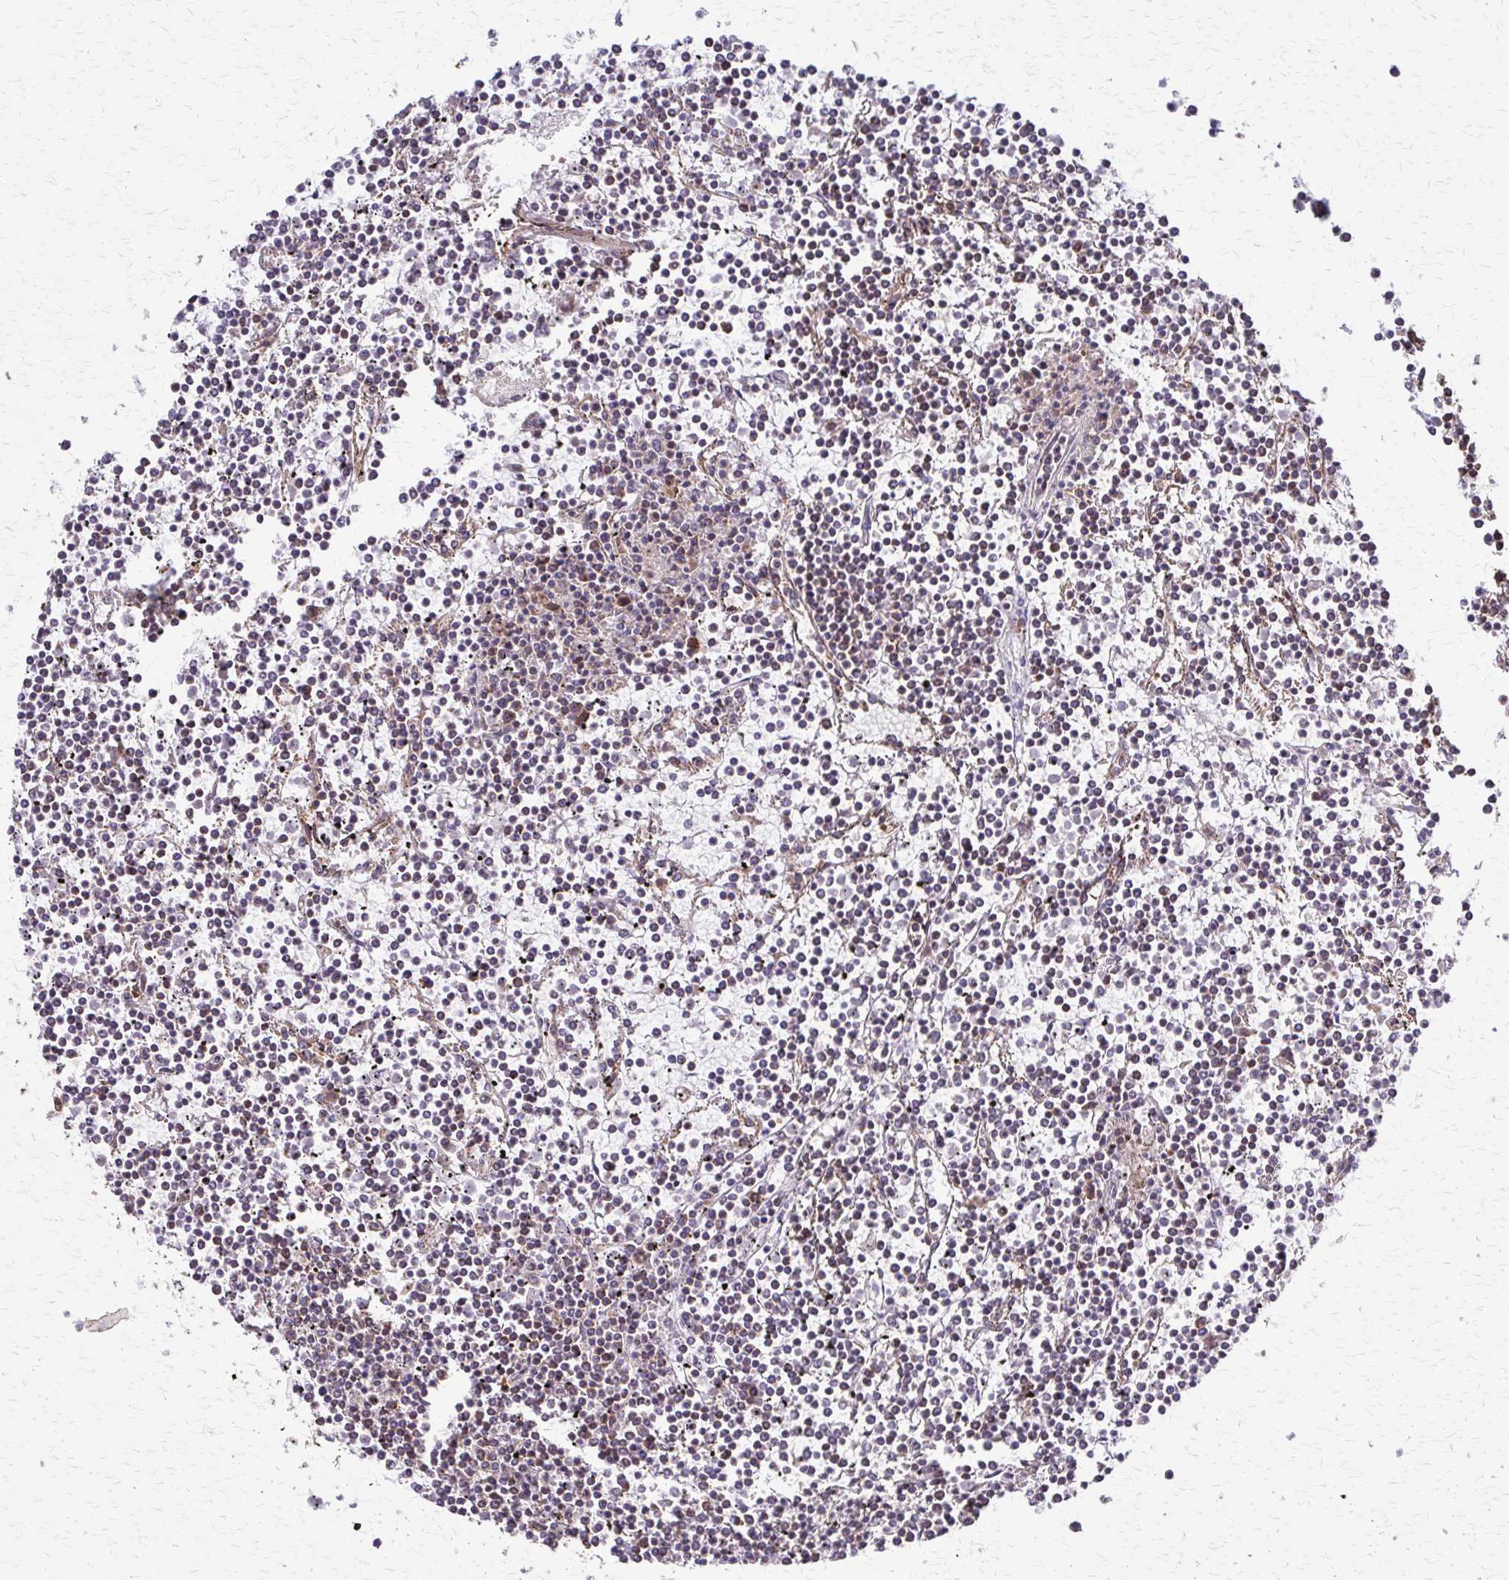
{"staining": {"intensity": "weak", "quantity": "<25%", "location": "cytoplasmic/membranous"}, "tissue": "lymphoma", "cell_type": "Tumor cells", "image_type": "cancer", "snomed": [{"axis": "morphology", "description": "Malignant lymphoma, non-Hodgkin's type, Low grade"}, {"axis": "topography", "description": "Spleen"}], "caption": "There is no significant positivity in tumor cells of lymphoma.", "gene": "EEF2", "patient": {"sex": "female", "age": 19}}